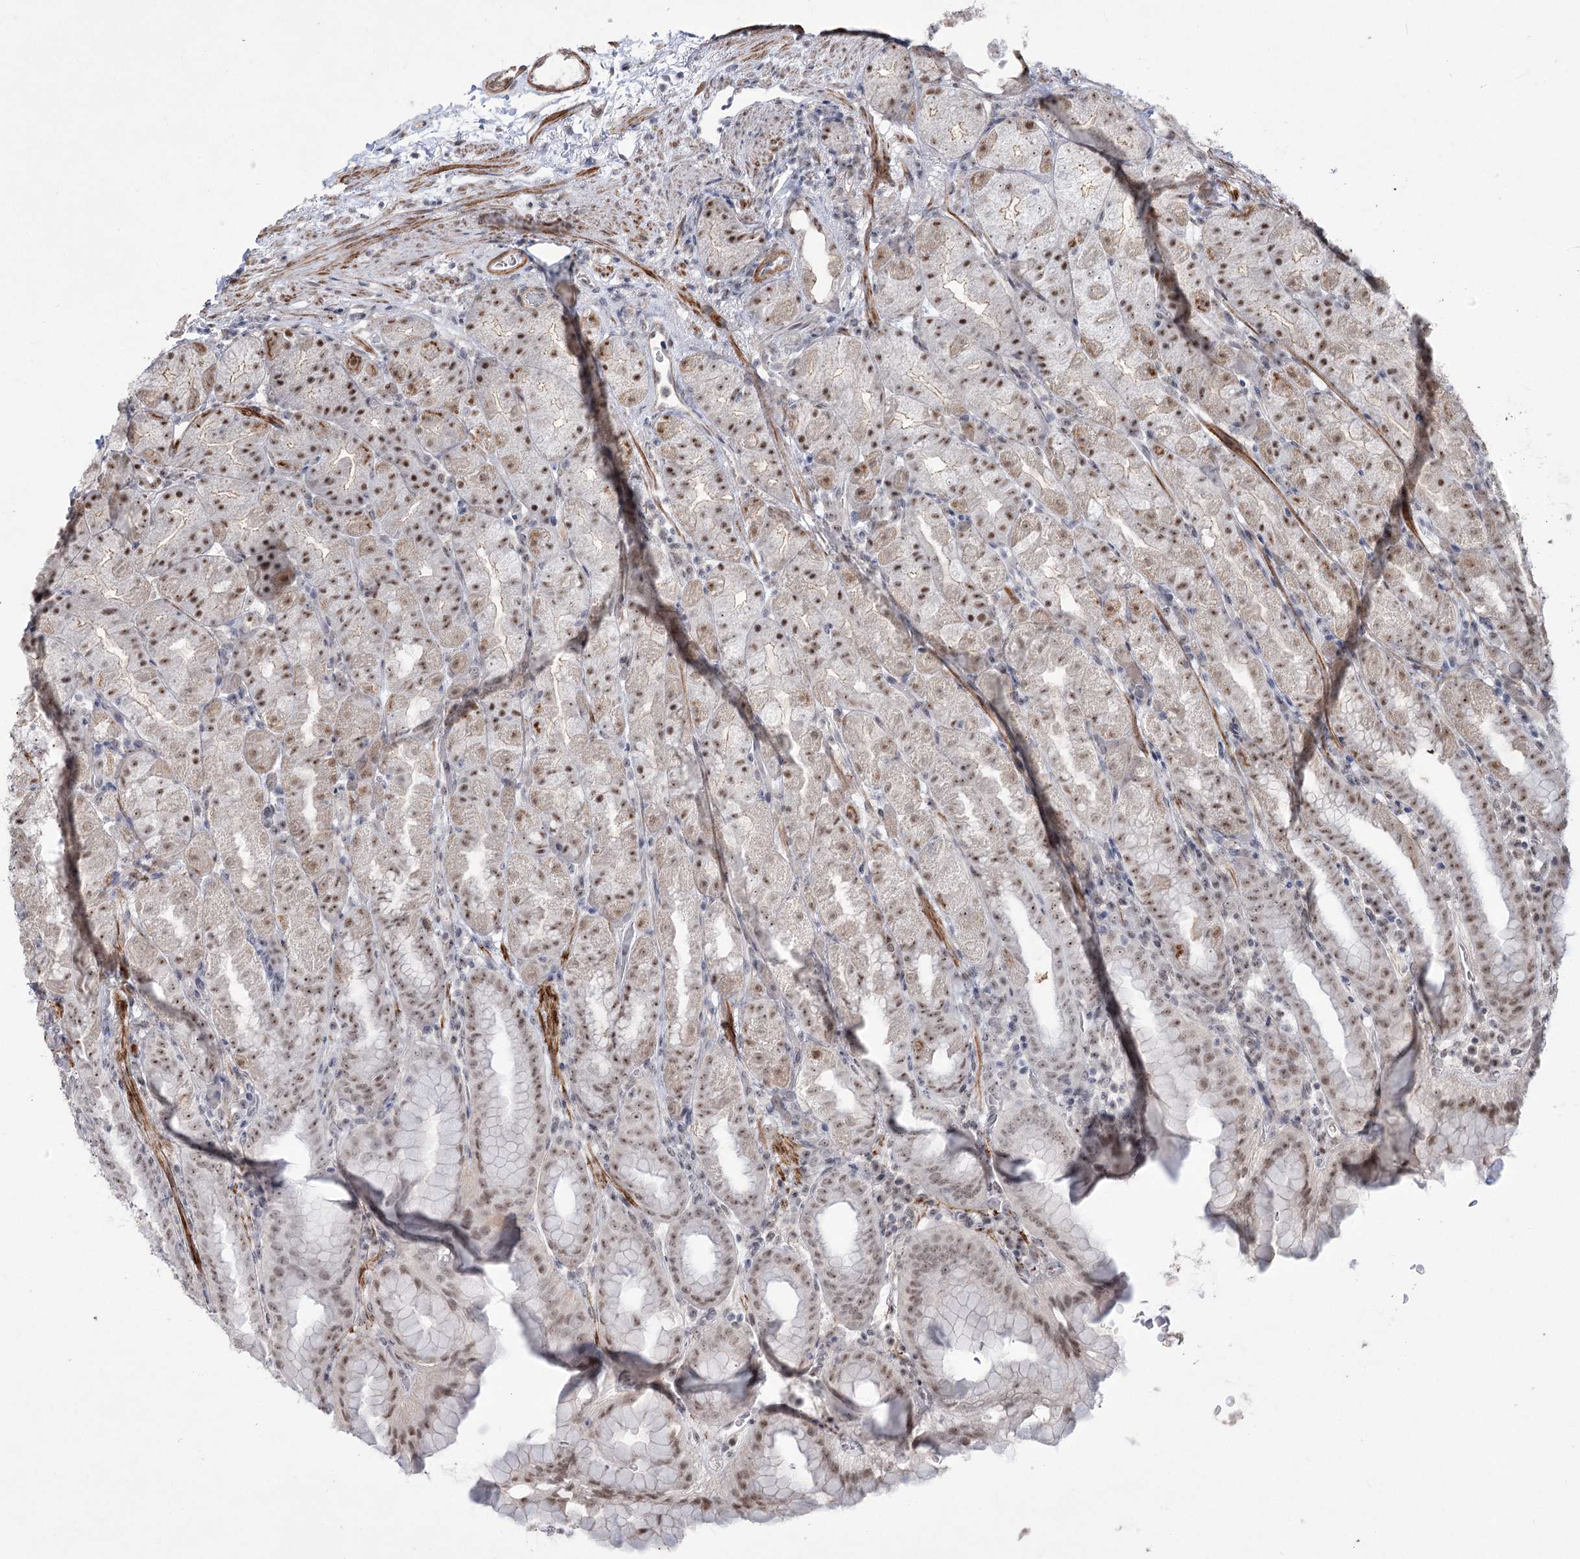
{"staining": {"intensity": "moderate", "quantity": ">75%", "location": "nuclear"}, "tissue": "stomach", "cell_type": "Glandular cells", "image_type": "normal", "snomed": [{"axis": "morphology", "description": "Normal tissue, NOS"}, {"axis": "topography", "description": "Stomach, upper"}], "caption": "Moderate nuclear staining is appreciated in about >75% of glandular cells in benign stomach.", "gene": "ZSCAN23", "patient": {"sex": "male", "age": 68}}